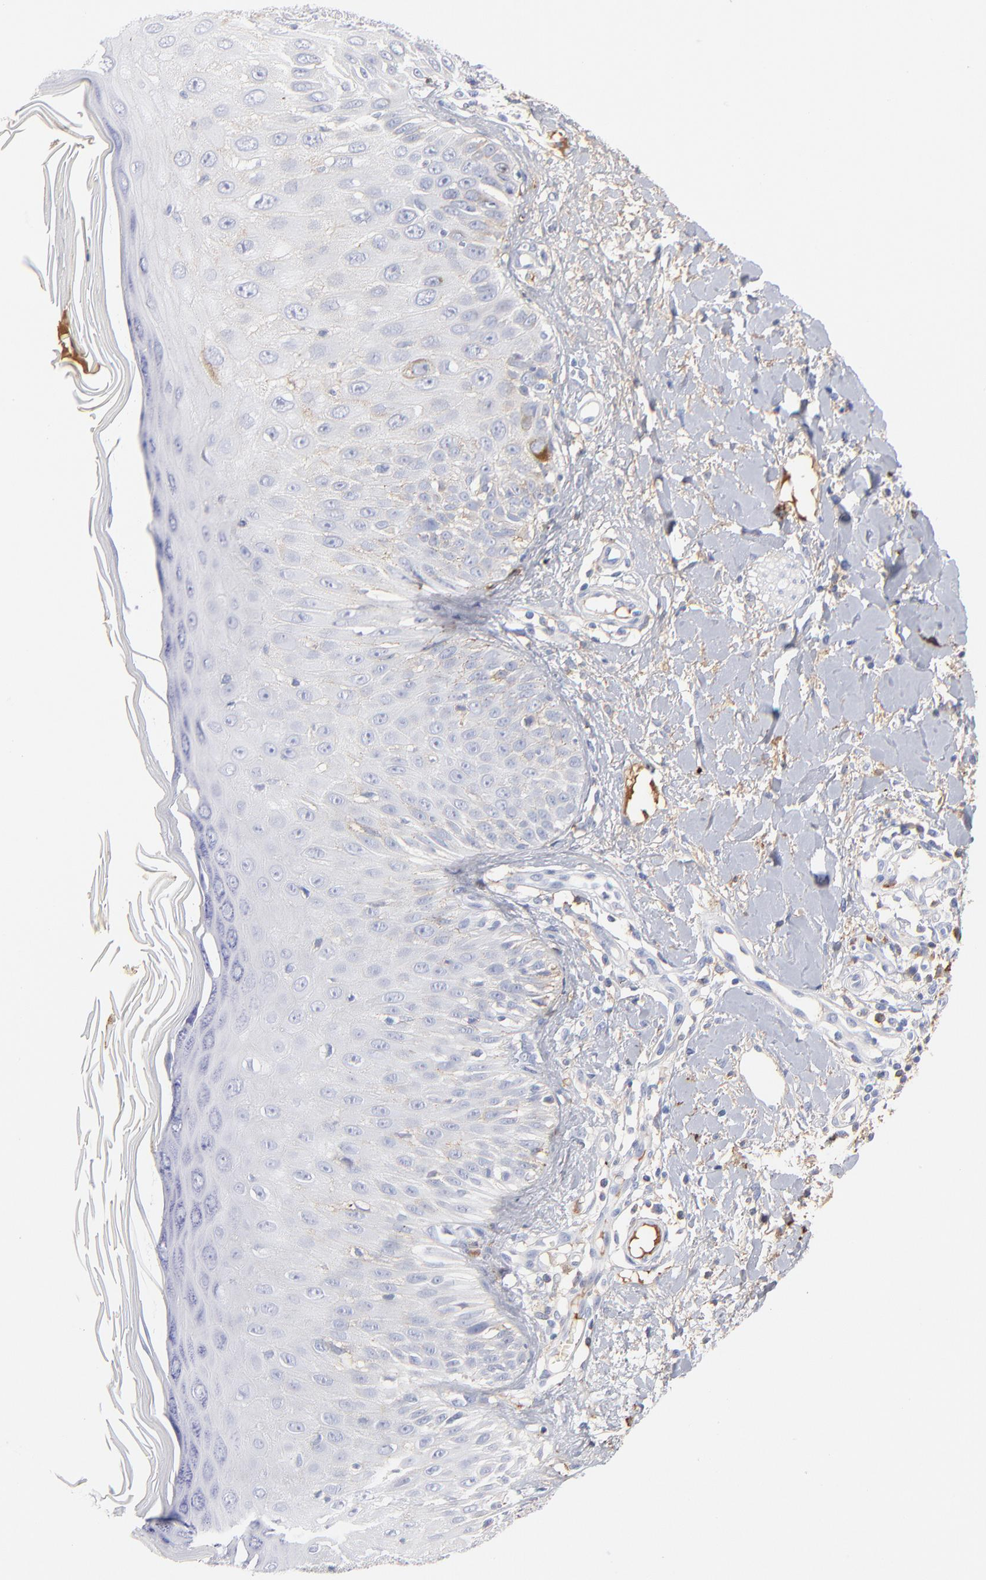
{"staining": {"intensity": "negative", "quantity": "none", "location": "none"}, "tissue": "skin cancer", "cell_type": "Tumor cells", "image_type": "cancer", "snomed": [{"axis": "morphology", "description": "Squamous cell carcinoma, NOS"}, {"axis": "topography", "description": "Skin"}], "caption": "Skin cancer was stained to show a protein in brown. There is no significant expression in tumor cells. Brightfield microscopy of immunohistochemistry (IHC) stained with DAB (3,3'-diaminobenzidine) (brown) and hematoxylin (blue), captured at high magnification.", "gene": "APOH", "patient": {"sex": "male", "age": 24}}